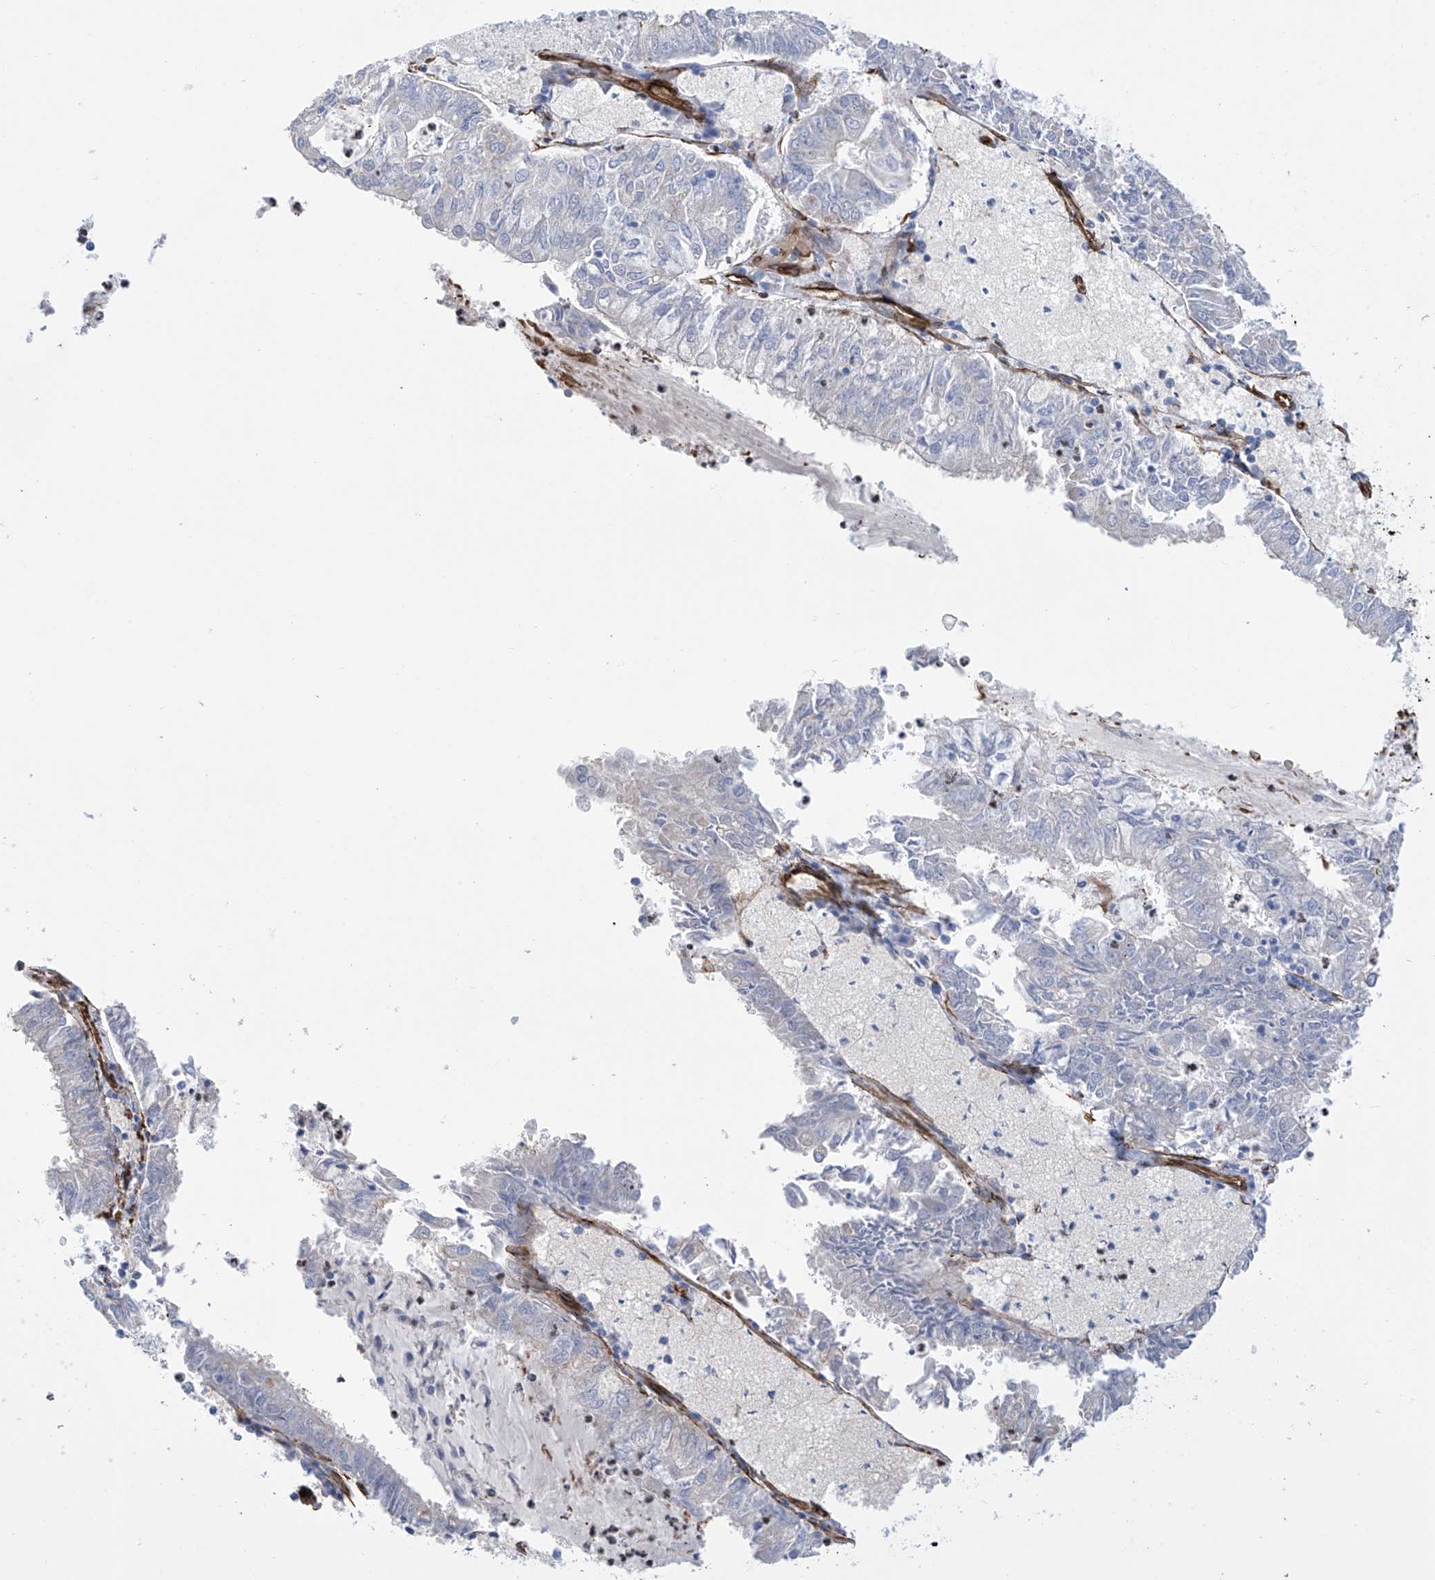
{"staining": {"intensity": "negative", "quantity": "none", "location": "none"}, "tissue": "endometrial cancer", "cell_type": "Tumor cells", "image_type": "cancer", "snomed": [{"axis": "morphology", "description": "Adenocarcinoma, NOS"}, {"axis": "topography", "description": "Endometrium"}], "caption": "Tumor cells are negative for protein expression in human endometrial adenocarcinoma.", "gene": "UBTD1", "patient": {"sex": "female", "age": 57}}